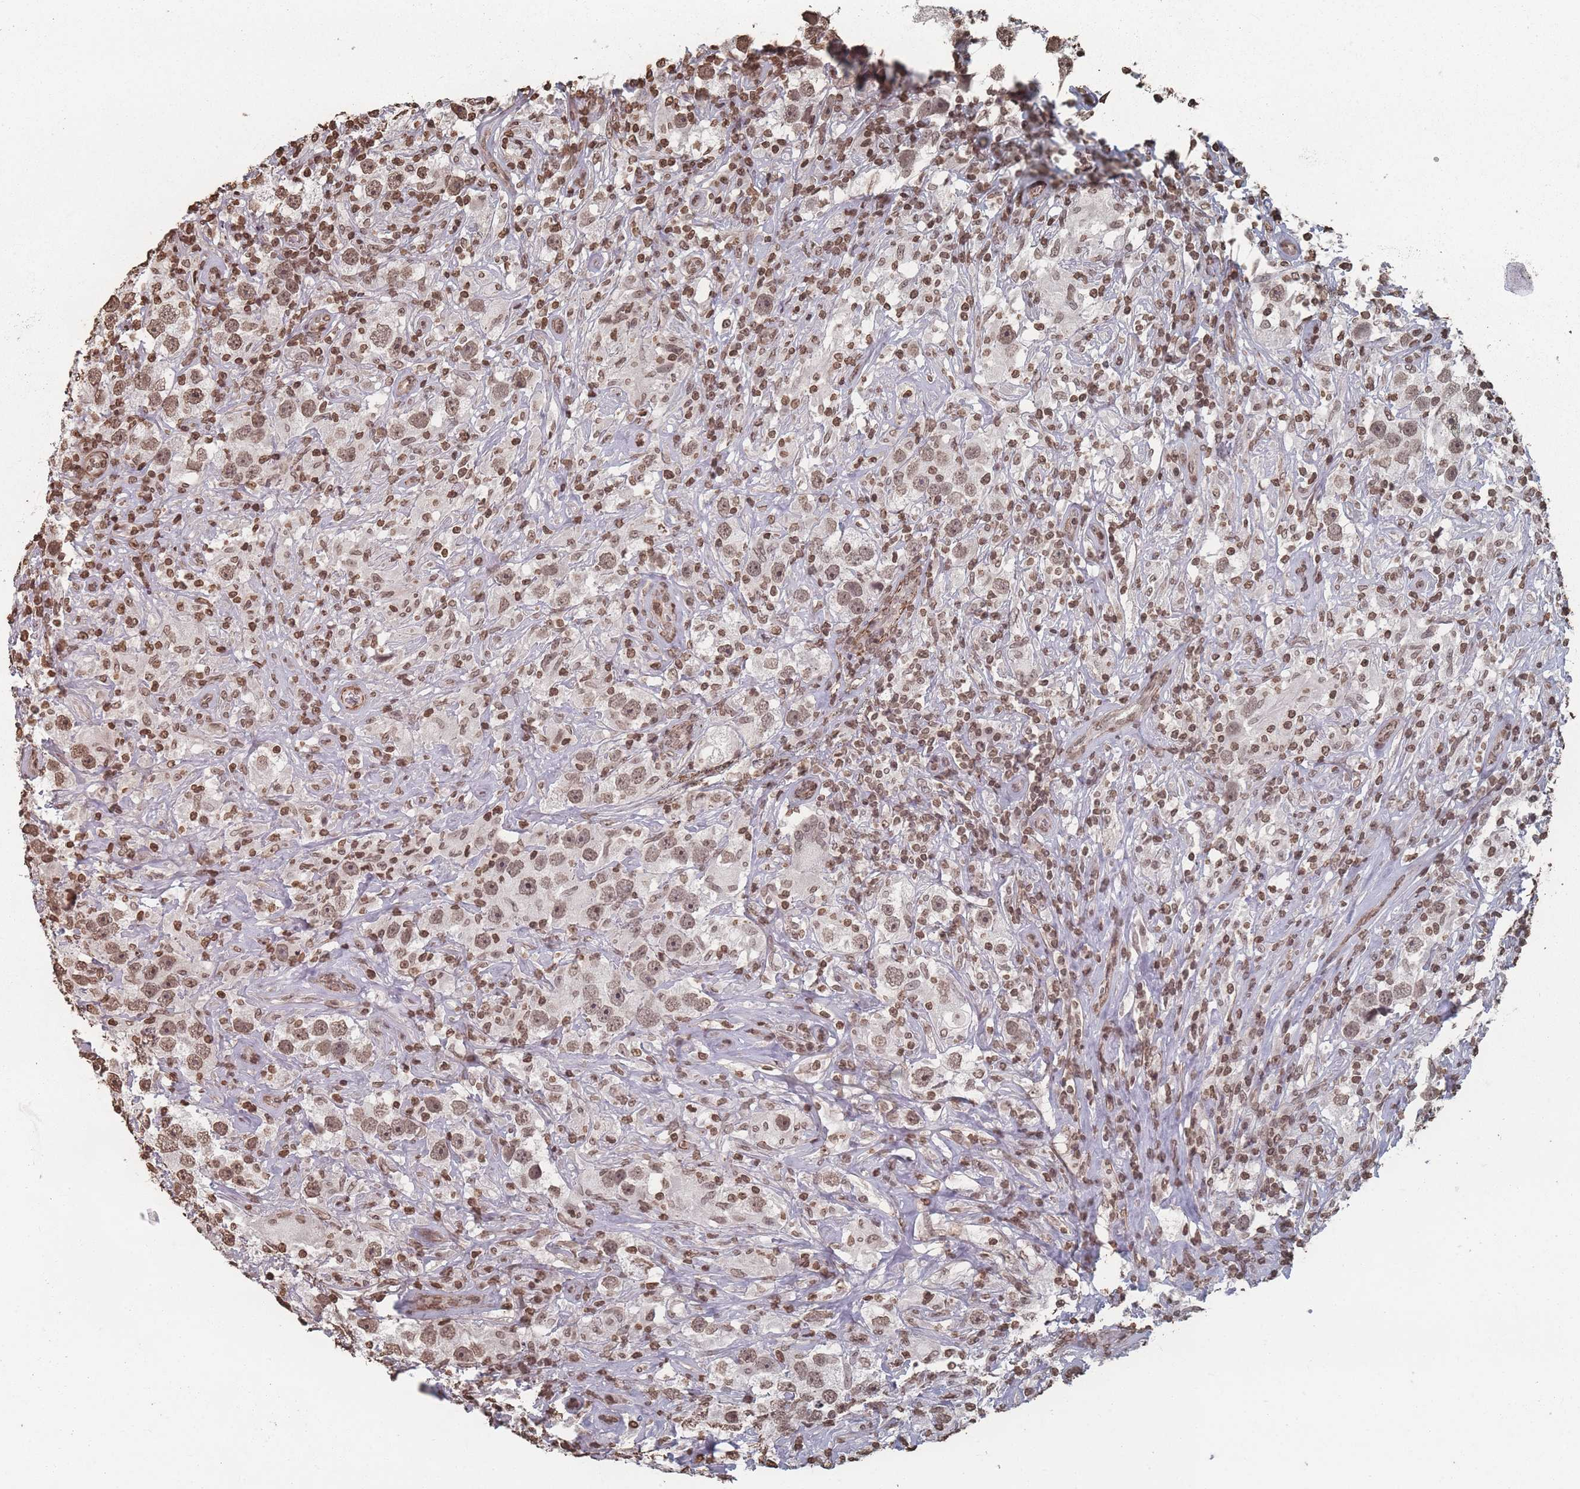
{"staining": {"intensity": "weak", "quantity": ">75%", "location": "nuclear"}, "tissue": "testis cancer", "cell_type": "Tumor cells", "image_type": "cancer", "snomed": [{"axis": "morphology", "description": "Seminoma, NOS"}, {"axis": "topography", "description": "Testis"}], "caption": "Seminoma (testis) was stained to show a protein in brown. There is low levels of weak nuclear staining in about >75% of tumor cells. (DAB (3,3'-diaminobenzidine) = brown stain, brightfield microscopy at high magnification).", "gene": "PLEKHG5", "patient": {"sex": "male", "age": 49}}